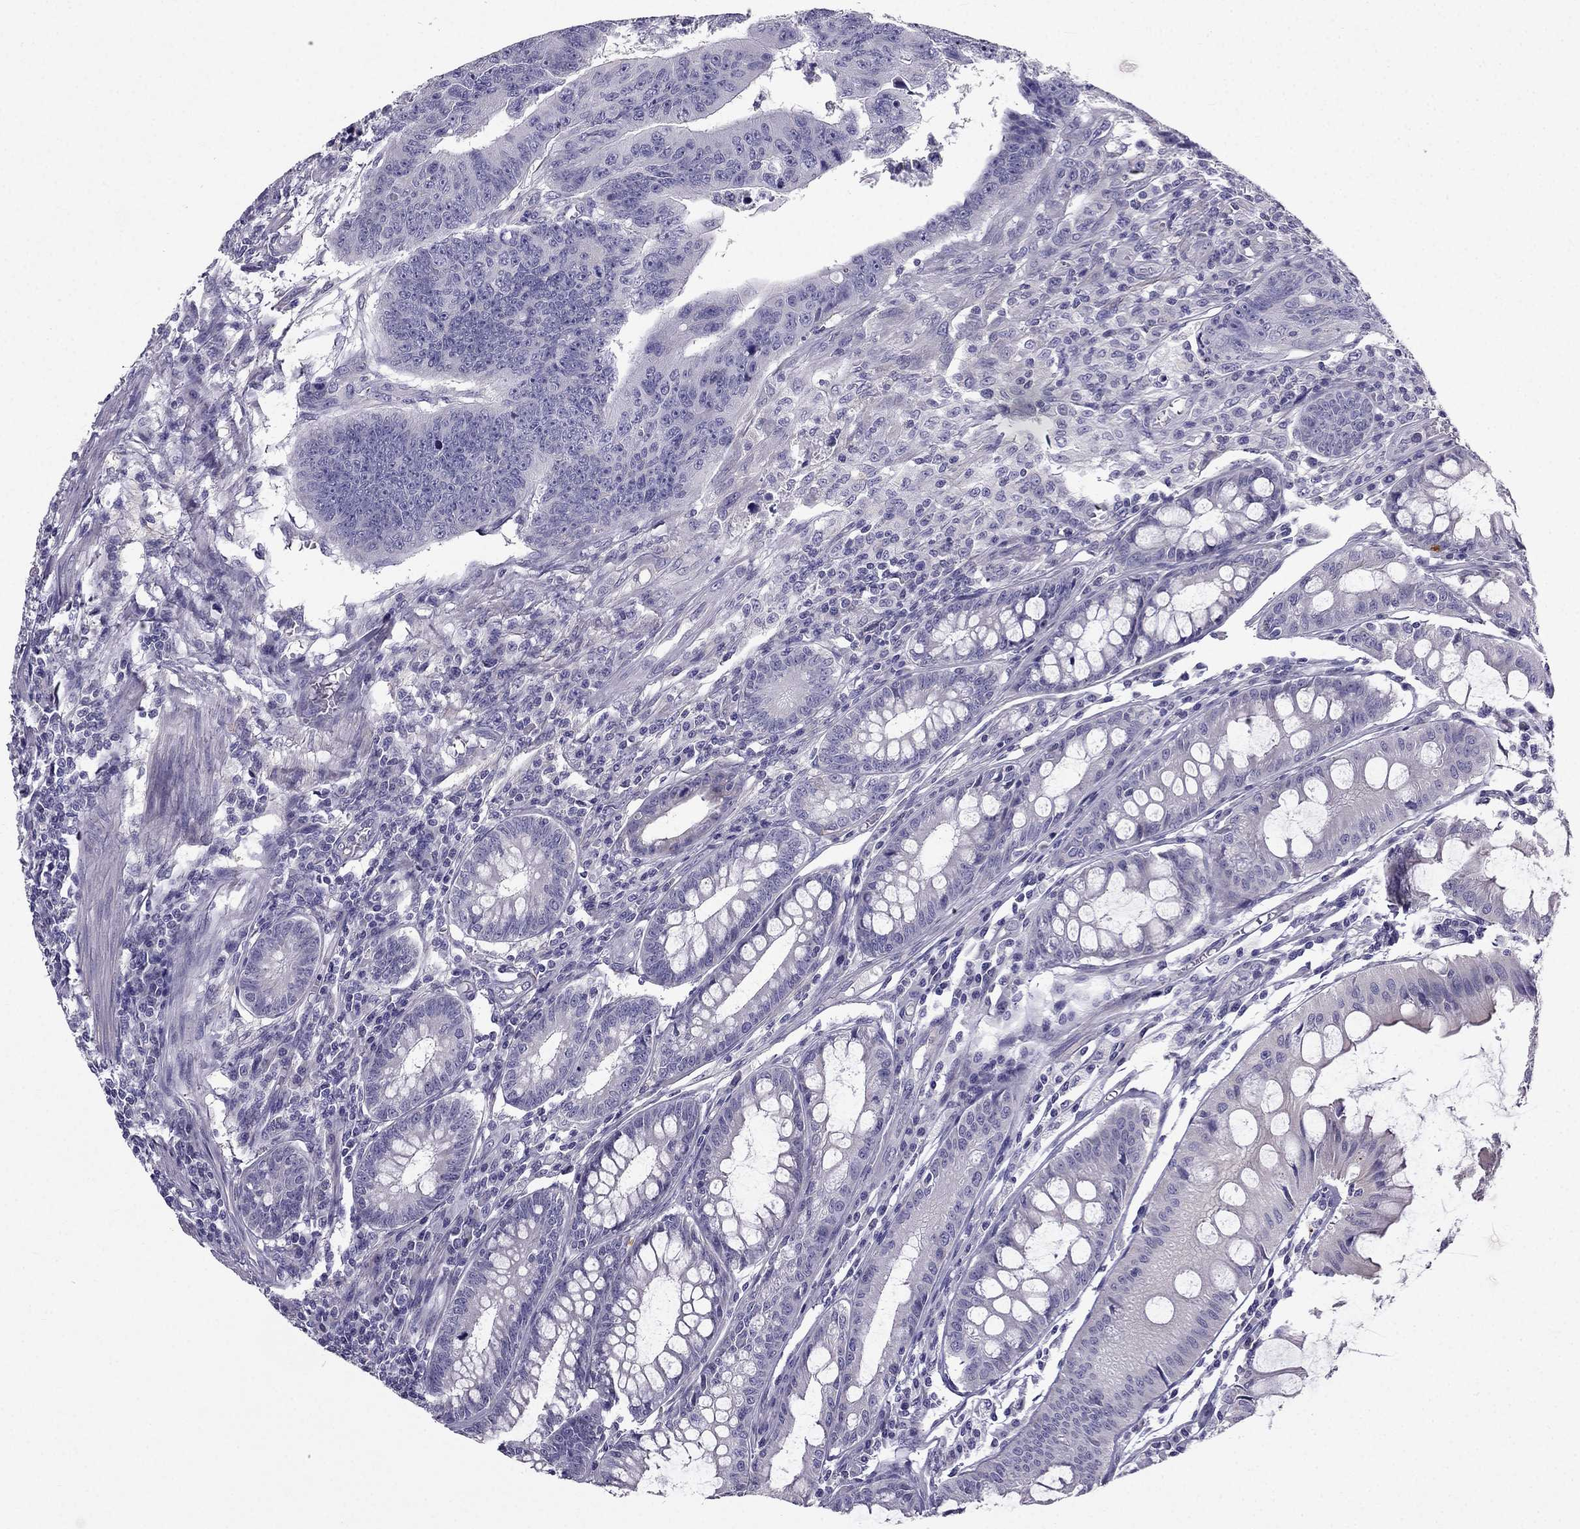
{"staining": {"intensity": "negative", "quantity": "none", "location": "none"}, "tissue": "colorectal cancer", "cell_type": "Tumor cells", "image_type": "cancer", "snomed": [{"axis": "morphology", "description": "Adenocarcinoma, NOS"}, {"axis": "topography", "description": "Rectum"}], "caption": "Tumor cells show no significant protein expression in colorectal cancer.", "gene": "SYT5", "patient": {"sex": "female", "age": 85}}